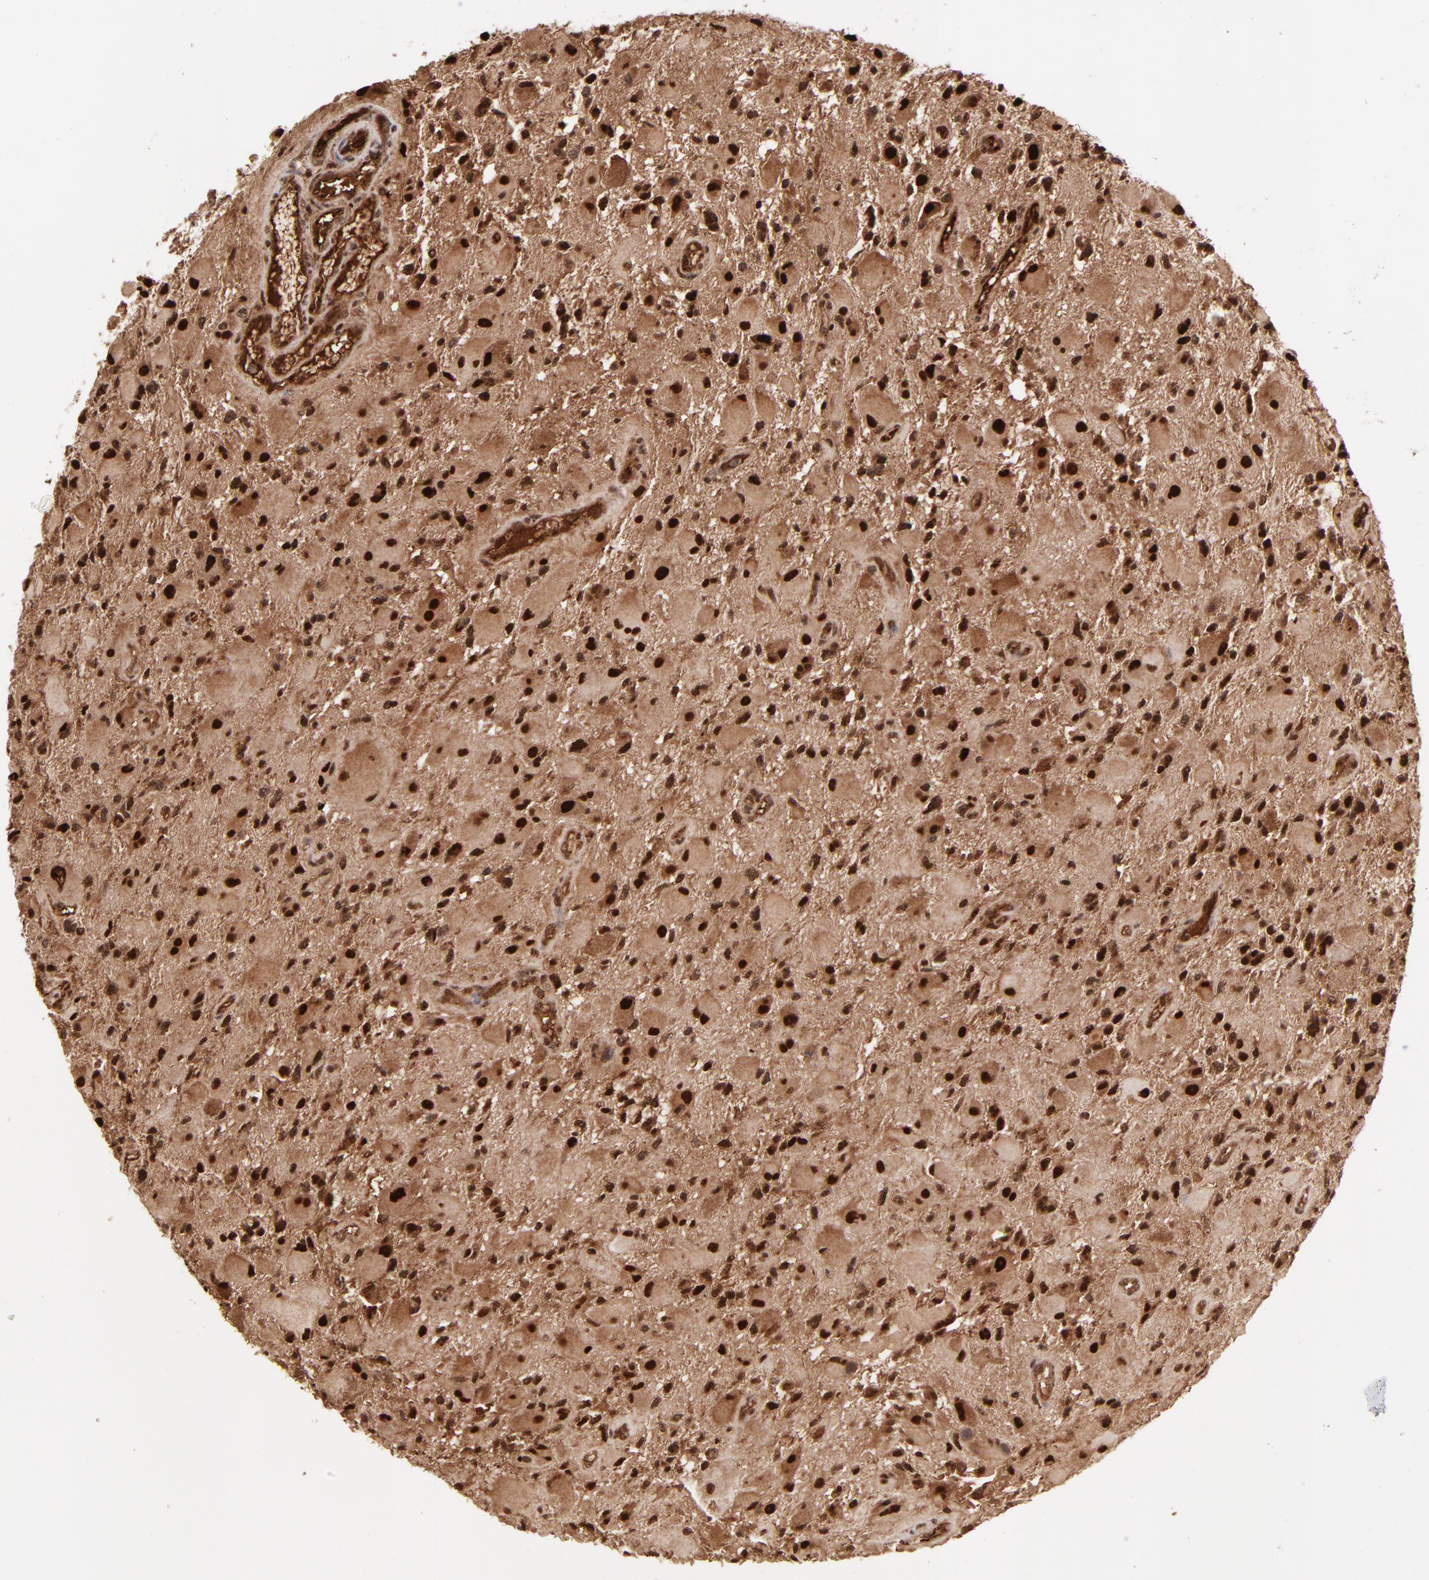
{"staining": {"intensity": "strong", "quantity": ">75%", "location": "cytoplasmic/membranous,nuclear"}, "tissue": "glioma", "cell_type": "Tumor cells", "image_type": "cancer", "snomed": [{"axis": "morphology", "description": "Glioma, malignant, High grade"}, {"axis": "topography", "description": "Brain"}], "caption": "Tumor cells display high levels of strong cytoplasmic/membranous and nuclear positivity in approximately >75% of cells in glioma.", "gene": "PSMD14", "patient": {"sex": "female", "age": 60}}